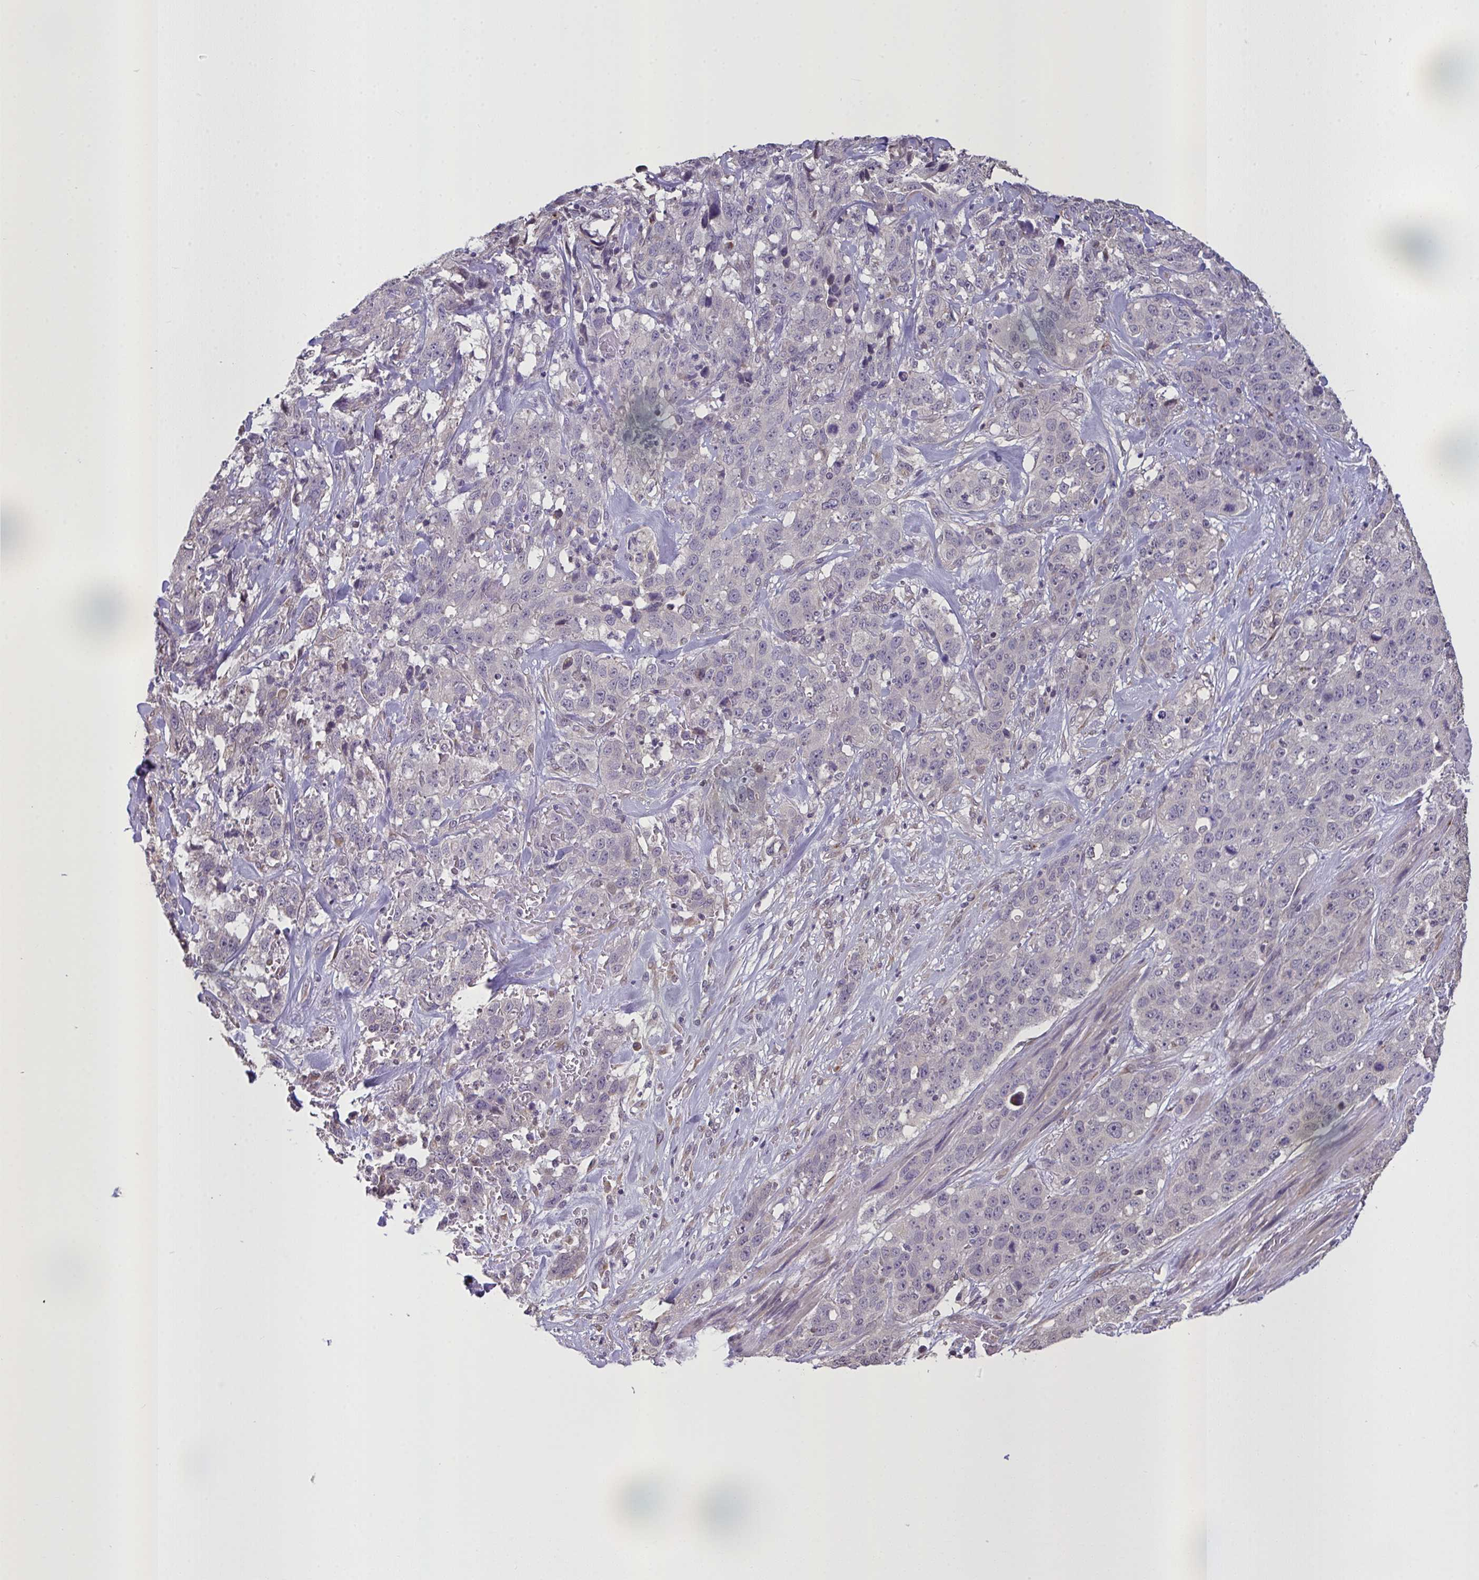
{"staining": {"intensity": "negative", "quantity": "none", "location": "none"}, "tissue": "stomach cancer", "cell_type": "Tumor cells", "image_type": "cancer", "snomed": [{"axis": "morphology", "description": "Adenocarcinoma, NOS"}, {"axis": "topography", "description": "Stomach"}], "caption": "A photomicrograph of adenocarcinoma (stomach) stained for a protein shows no brown staining in tumor cells.", "gene": "MRGPRX2", "patient": {"sex": "male", "age": 48}}